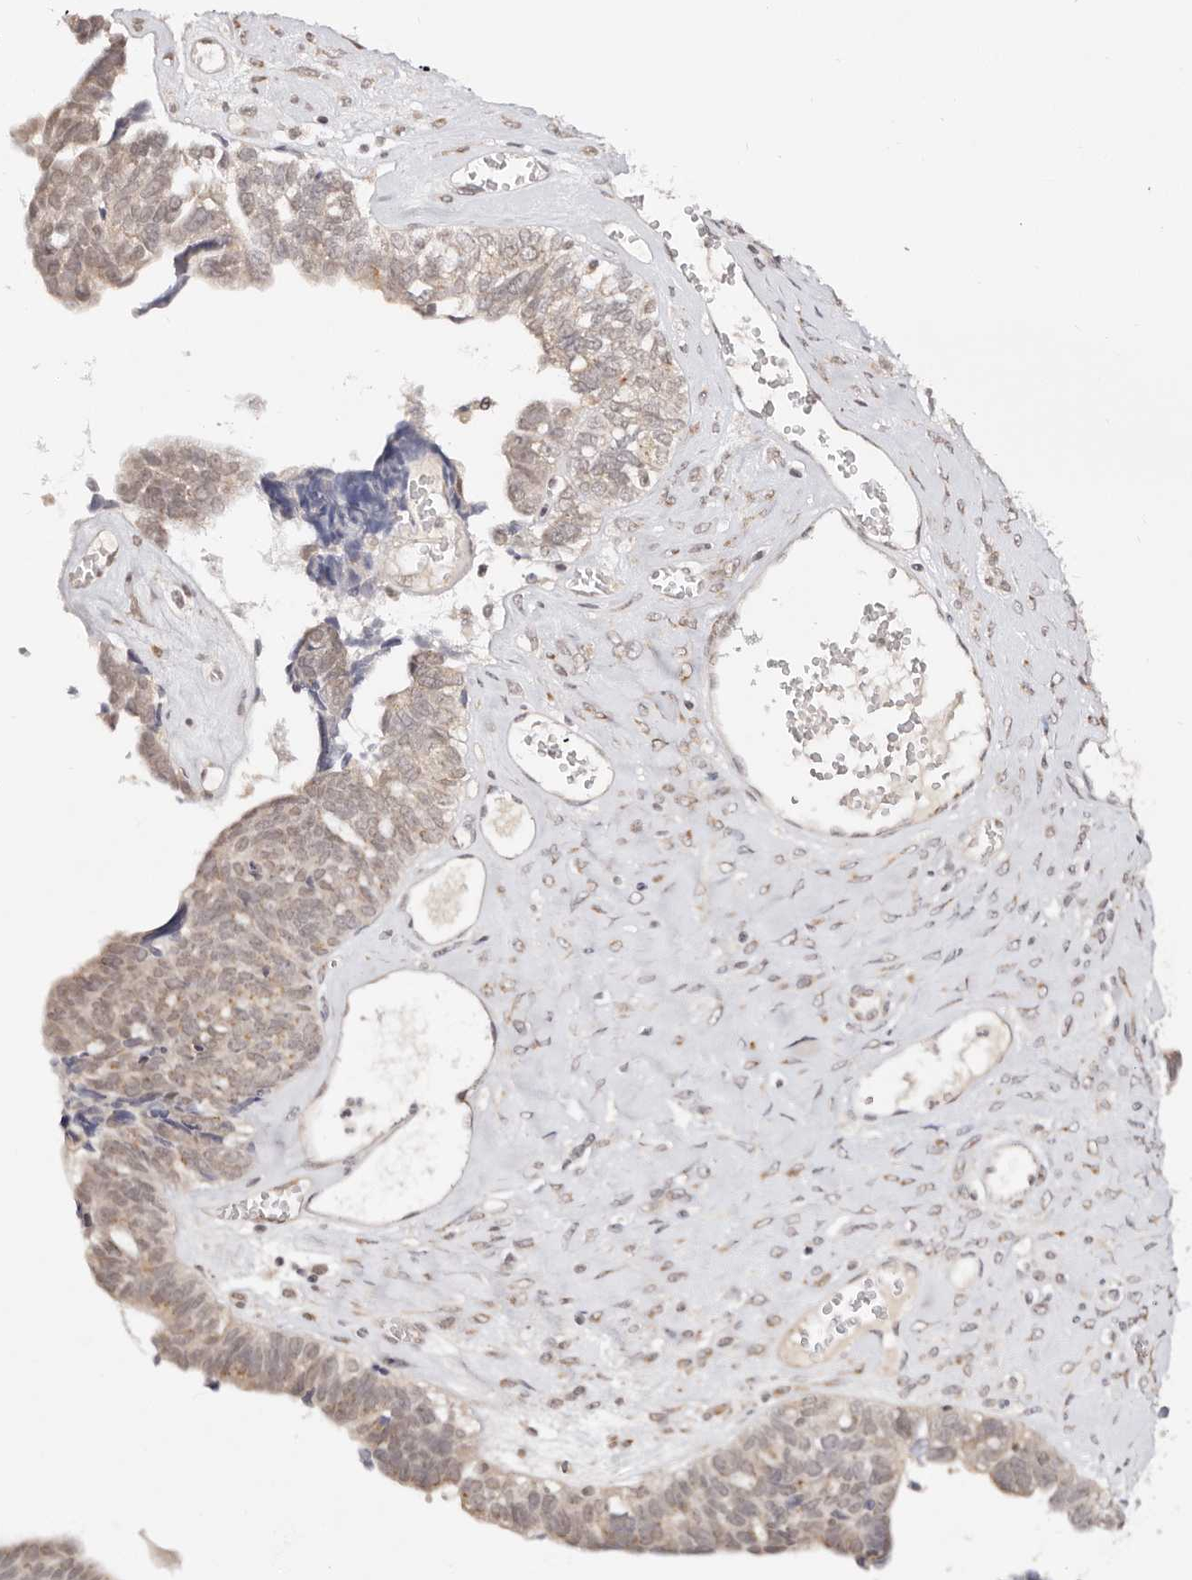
{"staining": {"intensity": "weak", "quantity": "25%-75%", "location": "nuclear"}, "tissue": "ovarian cancer", "cell_type": "Tumor cells", "image_type": "cancer", "snomed": [{"axis": "morphology", "description": "Cystadenocarcinoma, serous, NOS"}, {"axis": "topography", "description": "Ovary"}], "caption": "Human ovarian cancer stained for a protein (brown) reveals weak nuclear positive staining in approximately 25%-75% of tumor cells.", "gene": "VIPAS39", "patient": {"sex": "female", "age": 79}}